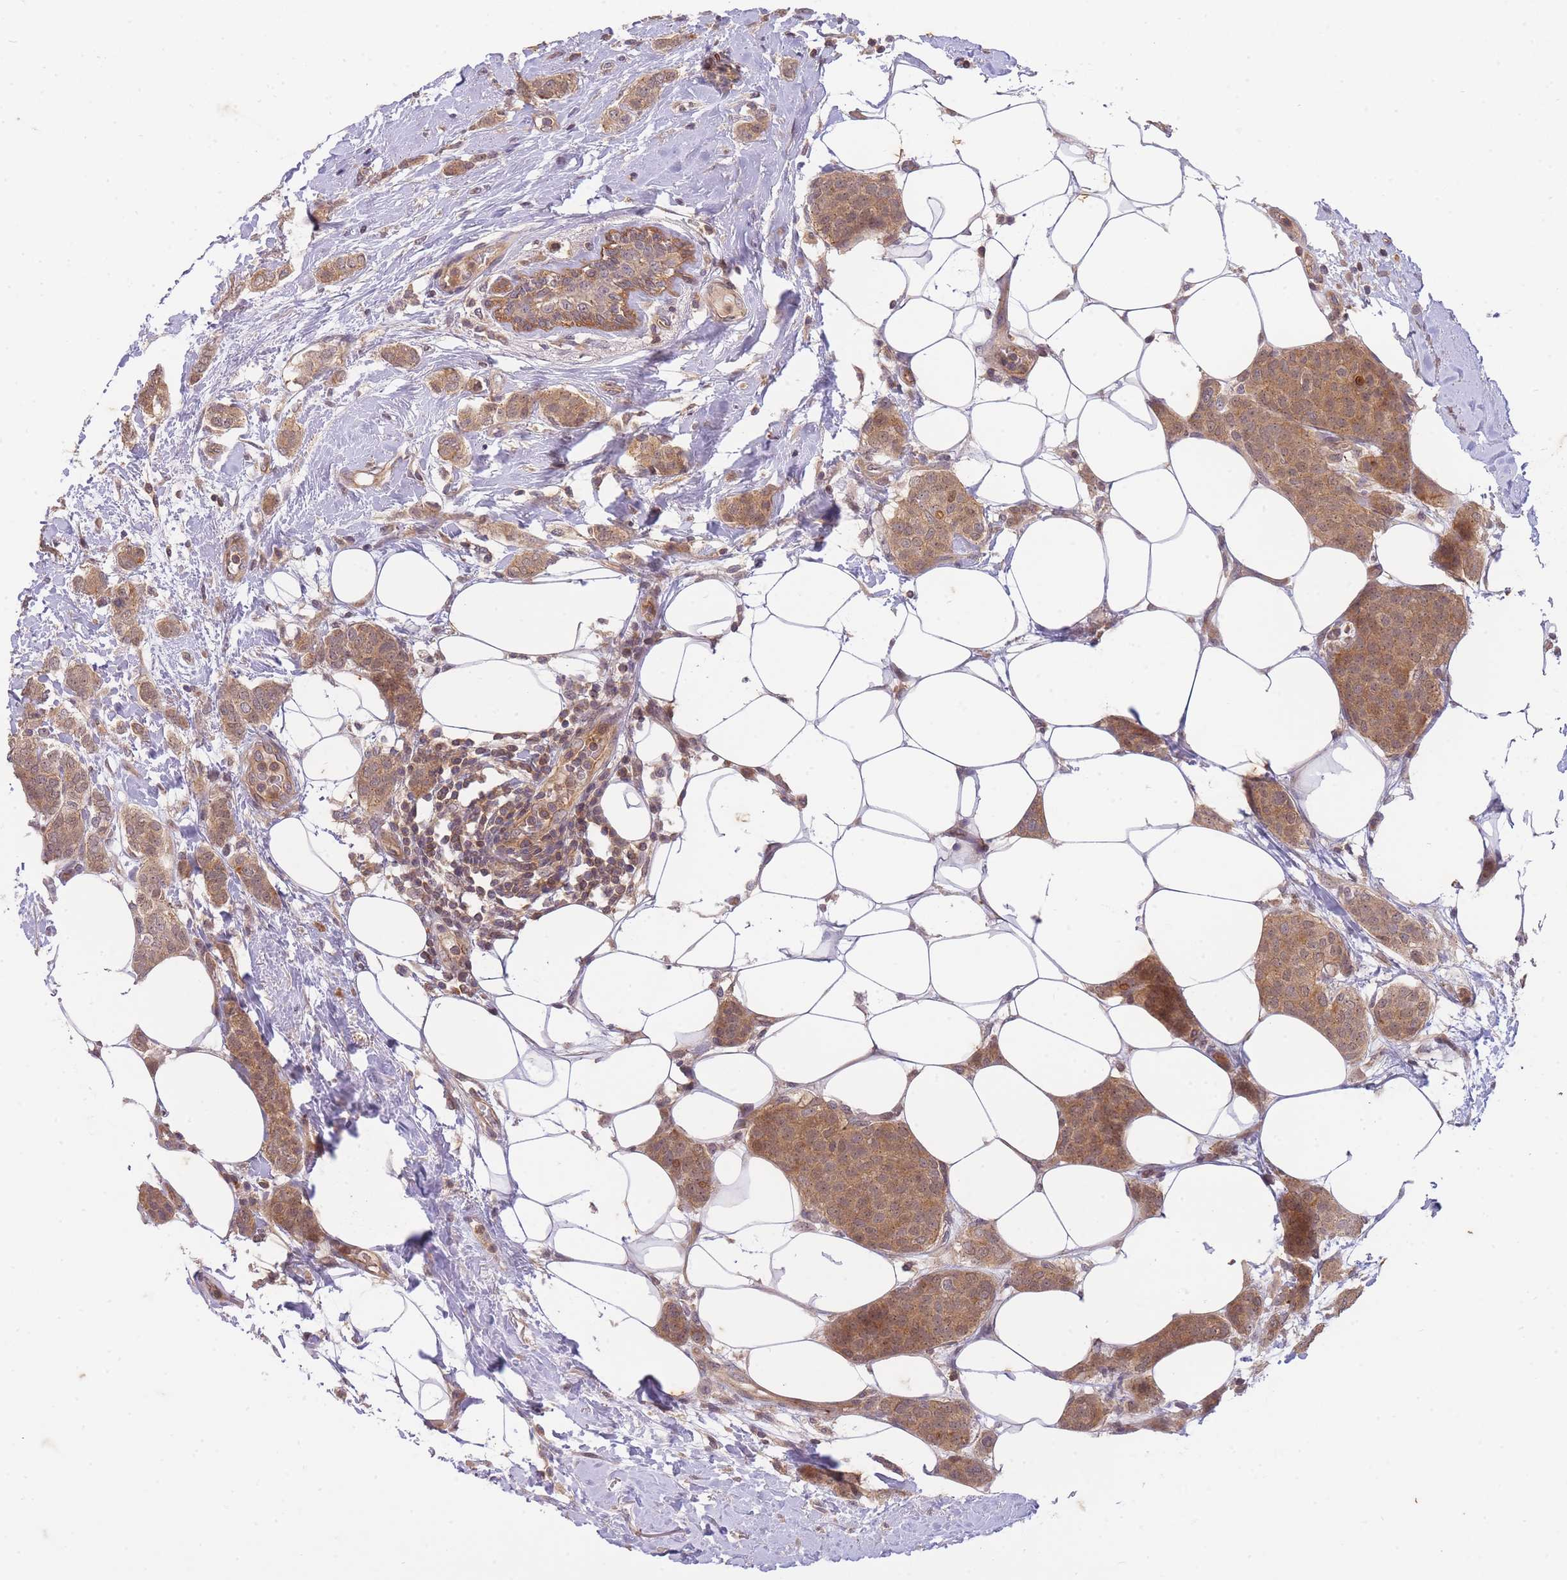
{"staining": {"intensity": "moderate", "quantity": ">75%", "location": "cytoplasmic/membranous,nuclear"}, "tissue": "breast cancer", "cell_type": "Tumor cells", "image_type": "cancer", "snomed": [{"axis": "morphology", "description": "Duct carcinoma"}, {"axis": "topography", "description": "Breast"}], "caption": "Brown immunohistochemical staining in infiltrating ductal carcinoma (breast) exhibits moderate cytoplasmic/membranous and nuclear expression in approximately >75% of tumor cells. The protein is shown in brown color, while the nuclei are stained blue.", "gene": "ST8SIA4", "patient": {"sex": "female", "age": 72}}